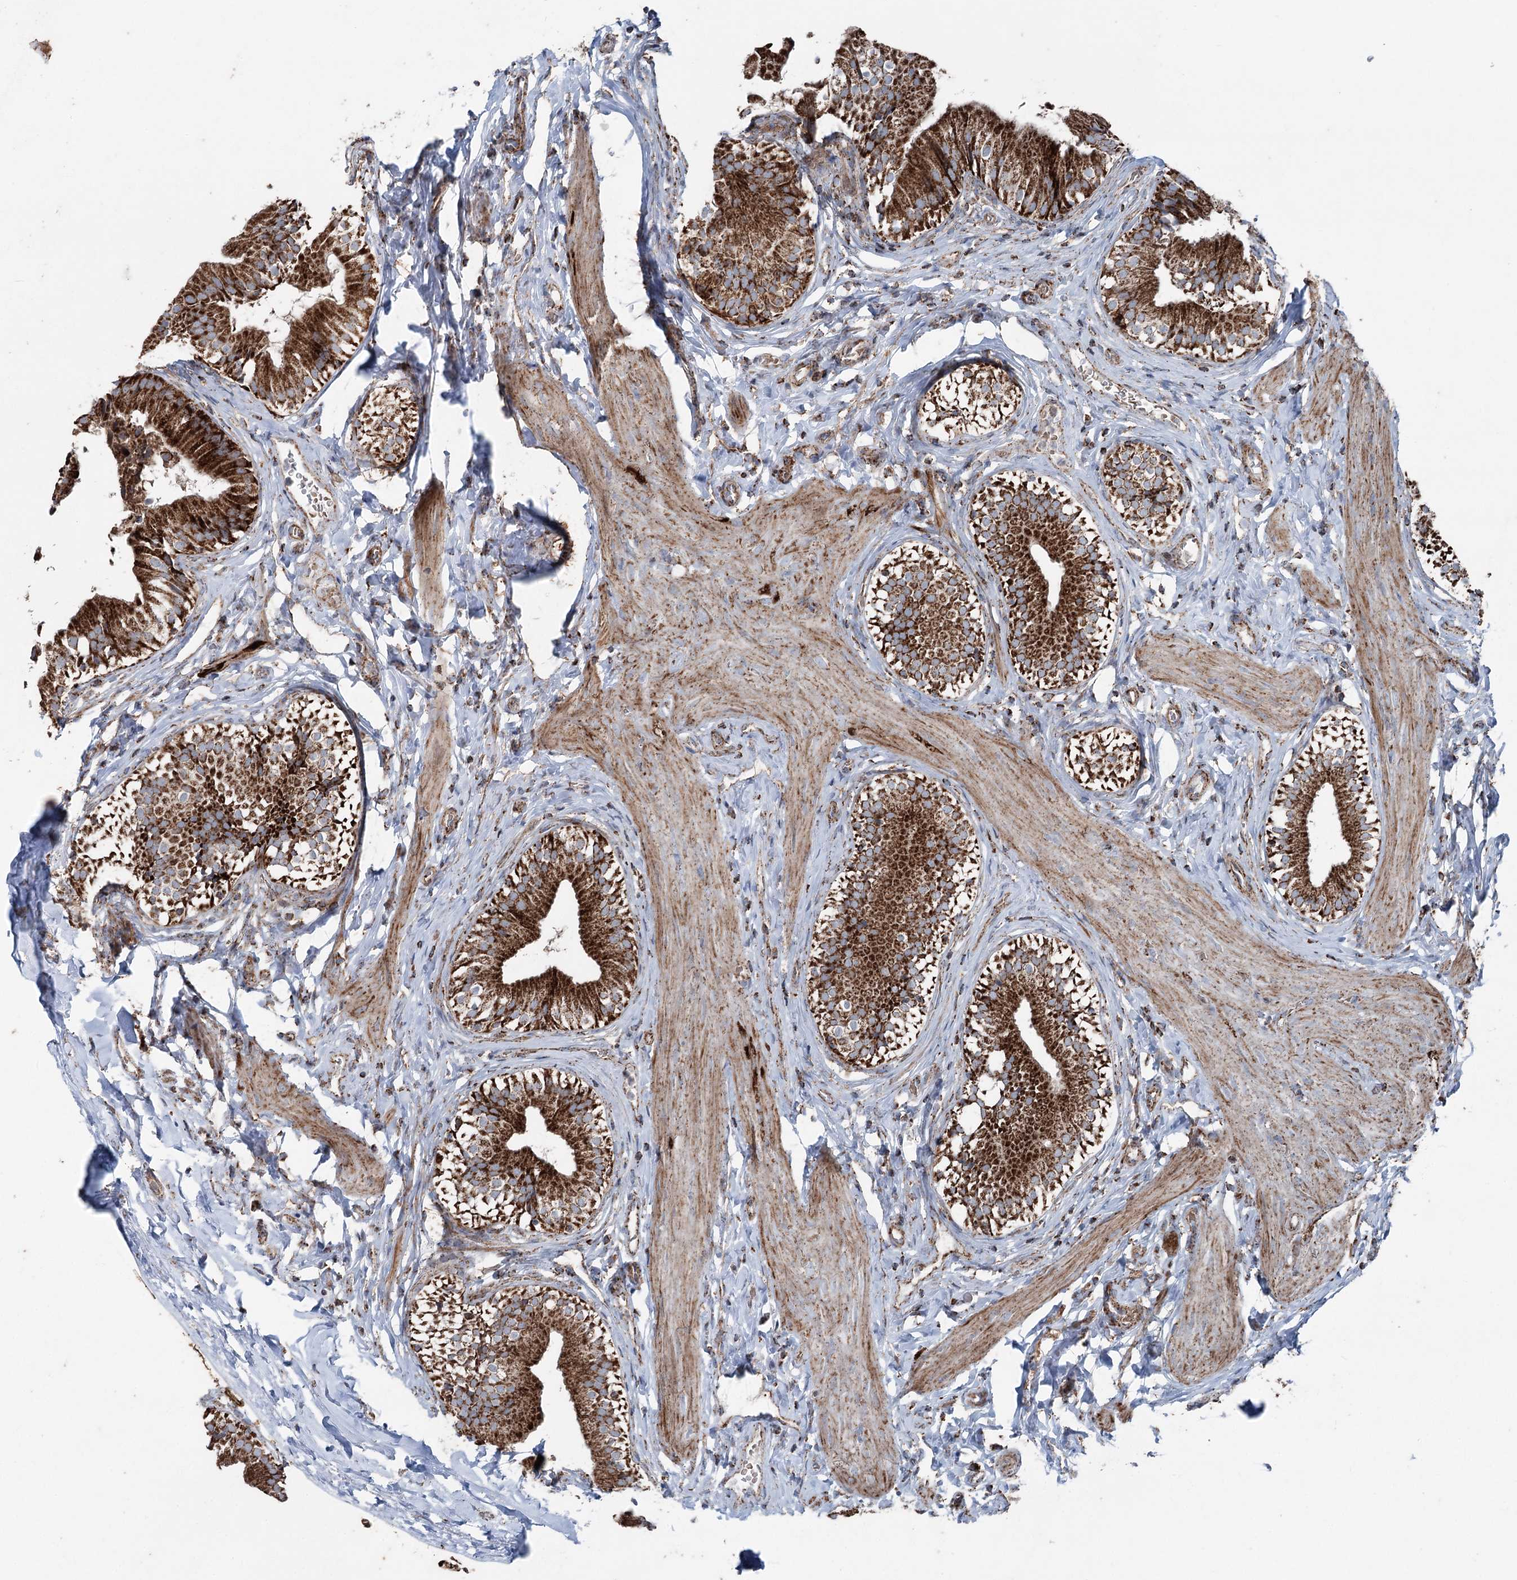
{"staining": {"intensity": "strong", "quantity": ">75%", "location": "cytoplasmic/membranous"}, "tissue": "gallbladder", "cell_type": "Glandular cells", "image_type": "normal", "snomed": [{"axis": "morphology", "description": "Normal tissue, NOS"}, {"axis": "topography", "description": "Gallbladder"}], "caption": "Gallbladder stained with immunohistochemistry demonstrates strong cytoplasmic/membranous expression in about >75% of glandular cells. The staining is performed using DAB brown chromogen to label protein expression. The nuclei are counter-stained blue using hematoxylin.", "gene": "UCN3", "patient": {"sex": "female", "age": 47}}